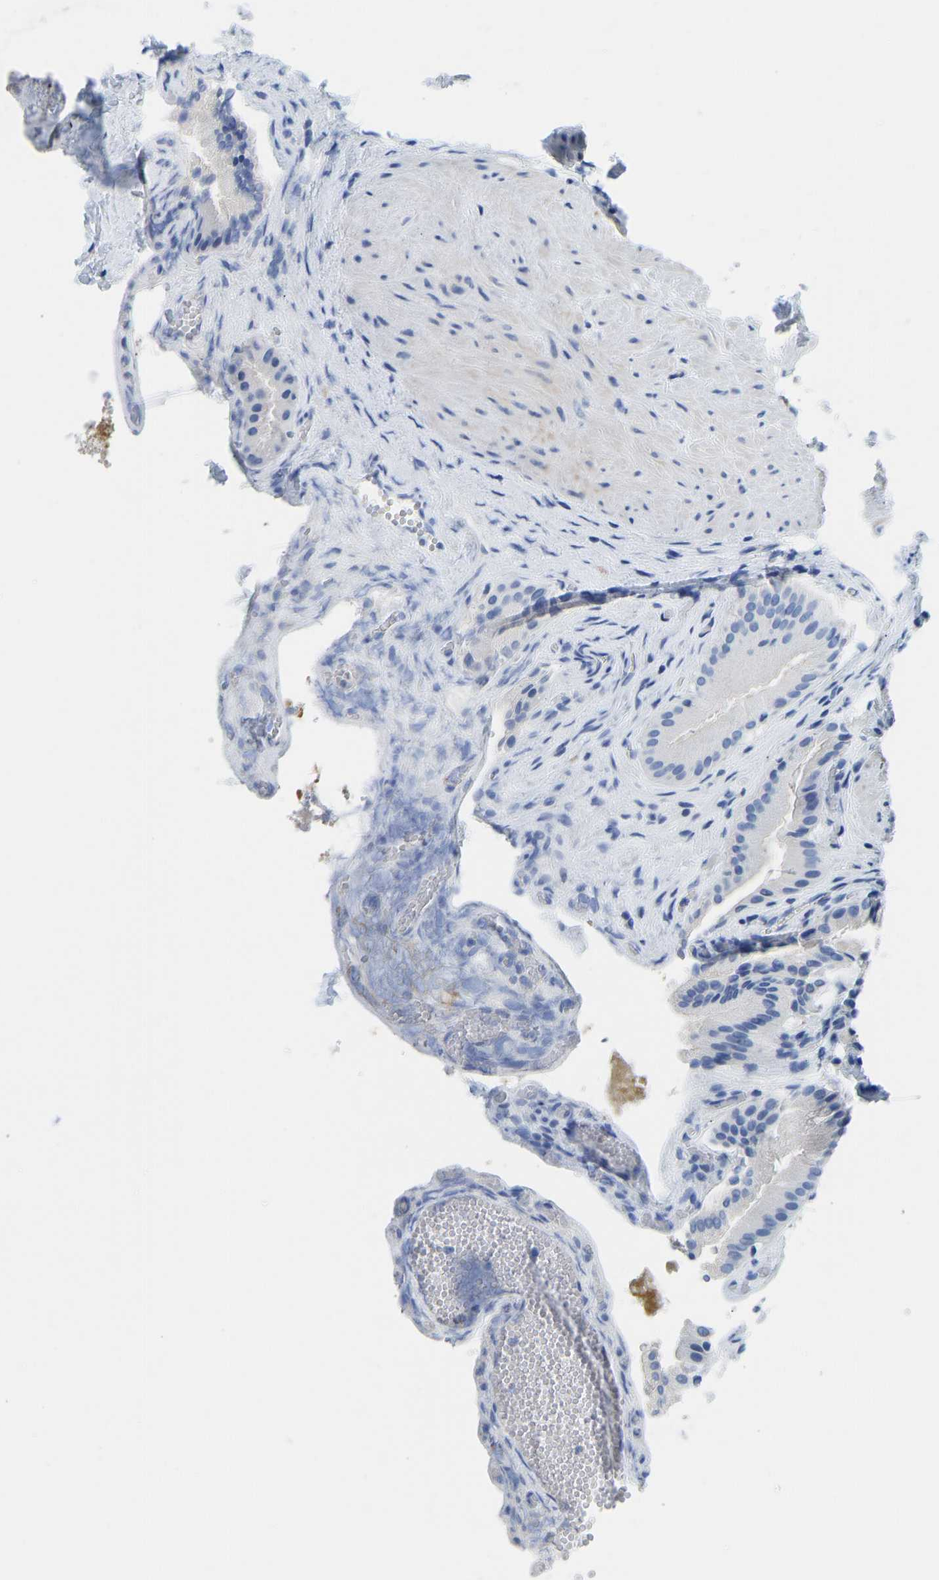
{"staining": {"intensity": "negative", "quantity": "none", "location": "none"}, "tissue": "gallbladder", "cell_type": "Glandular cells", "image_type": "normal", "snomed": [{"axis": "morphology", "description": "Normal tissue, NOS"}, {"axis": "topography", "description": "Gallbladder"}], "caption": "This is an immunohistochemistry (IHC) image of unremarkable human gallbladder. There is no staining in glandular cells.", "gene": "NKAIN3", "patient": {"sex": "male", "age": 49}}